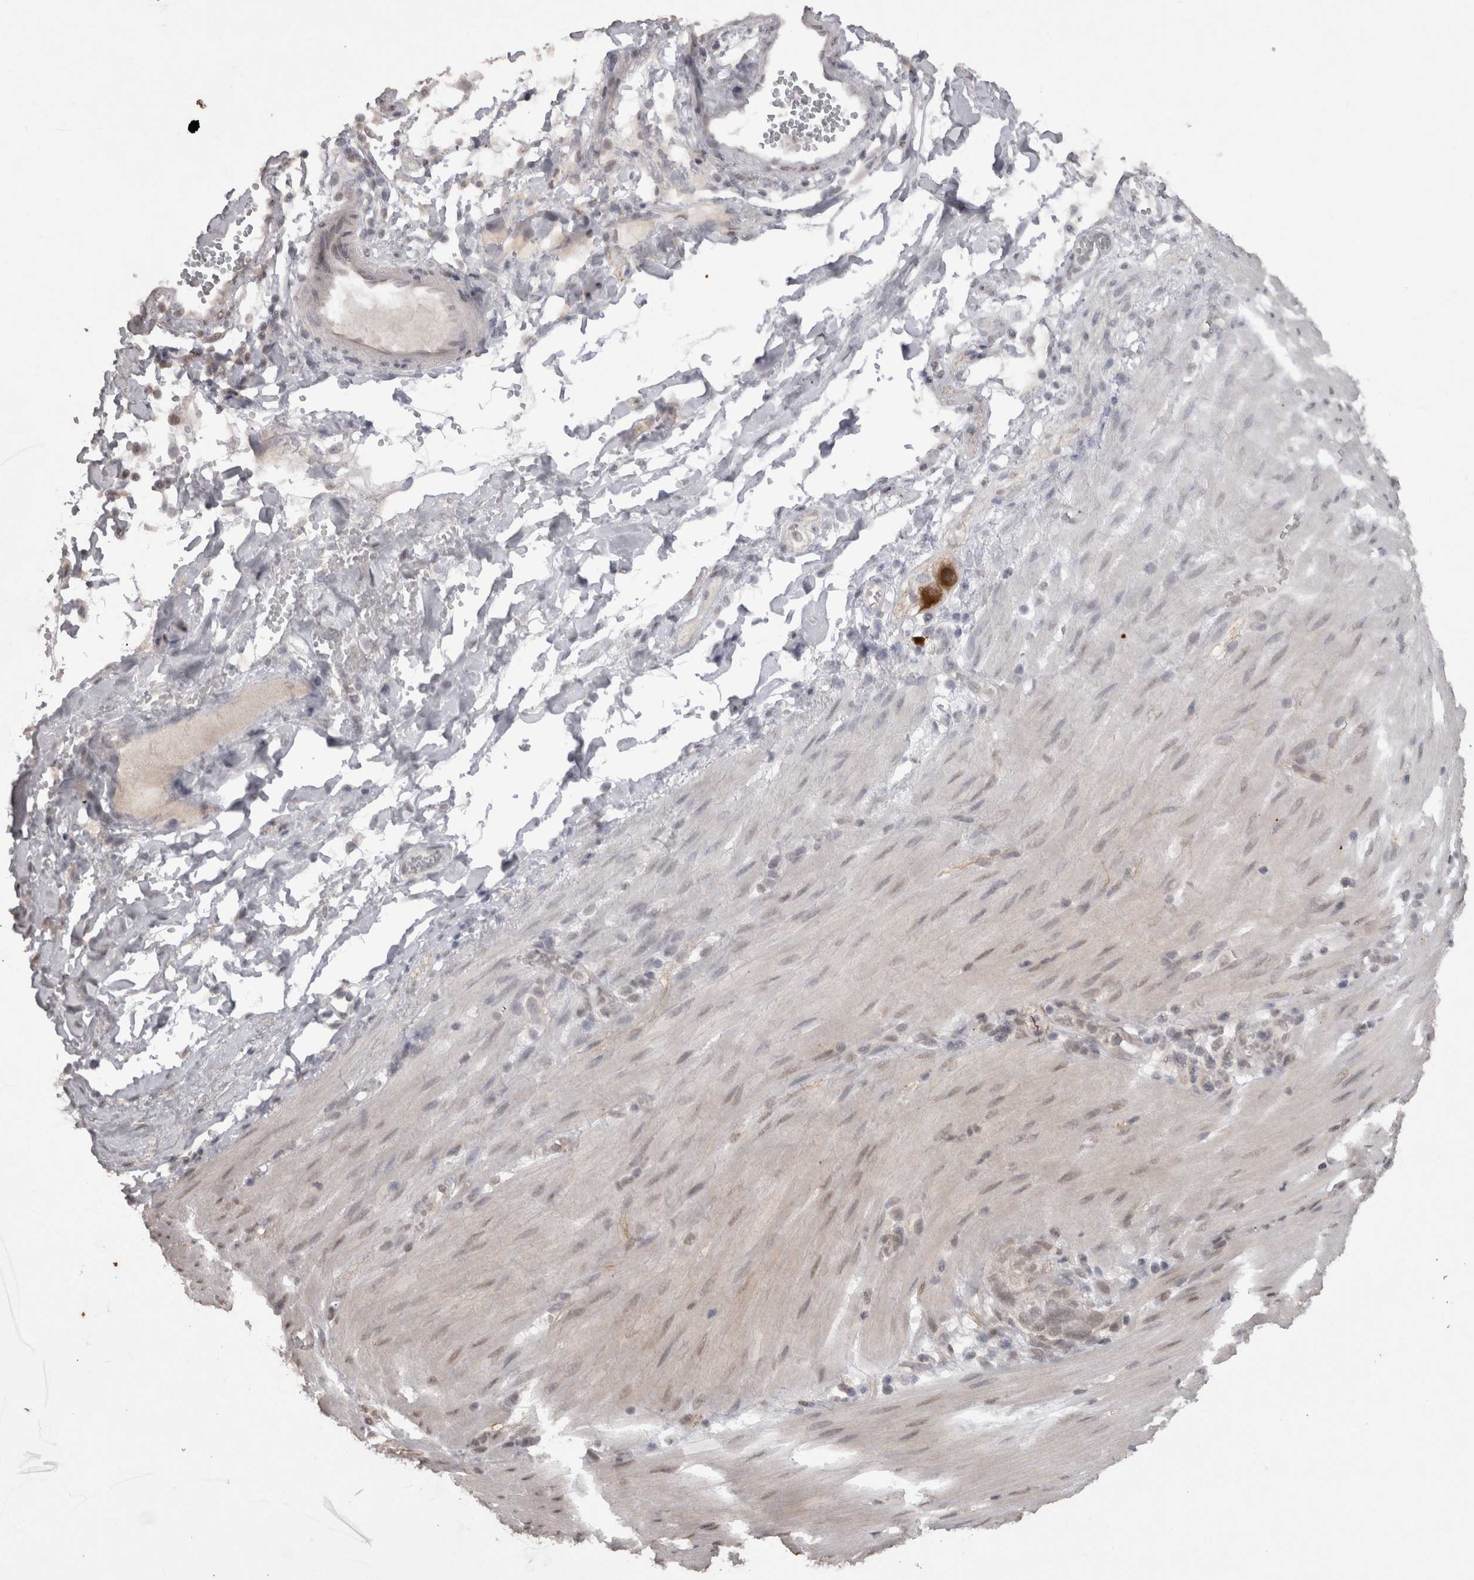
{"staining": {"intensity": "weak", "quantity": "25%-75%", "location": "nuclear"}, "tissue": "stomach cancer", "cell_type": "Tumor cells", "image_type": "cancer", "snomed": [{"axis": "morphology", "description": "Adenocarcinoma, NOS"}, {"axis": "topography", "description": "Stomach"}, {"axis": "topography", "description": "Stomach, lower"}], "caption": "Immunohistochemical staining of human adenocarcinoma (stomach) reveals low levels of weak nuclear protein expression in about 25%-75% of tumor cells.", "gene": "DDX4", "patient": {"sex": "female", "age": 48}}